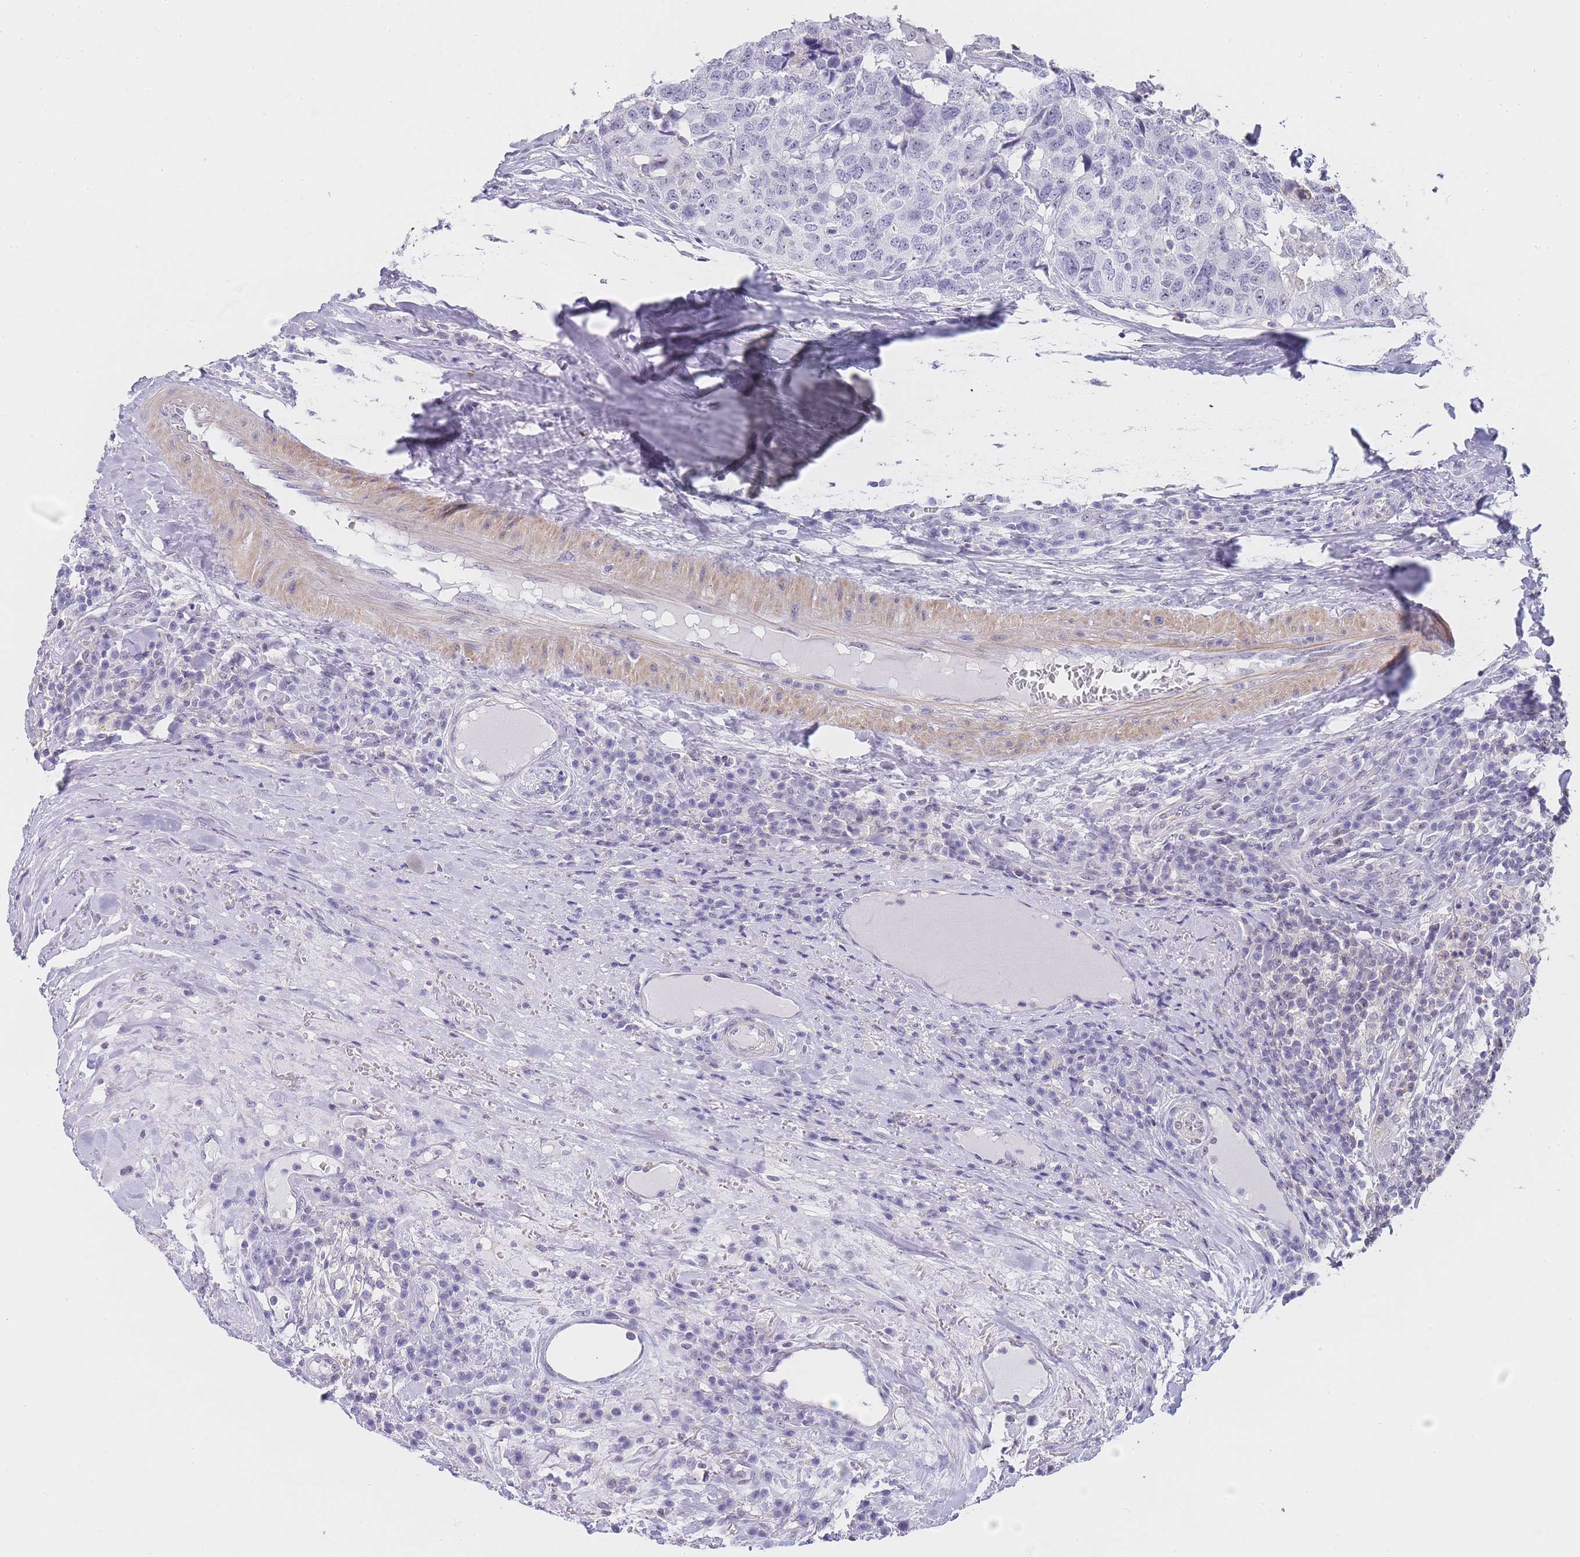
{"staining": {"intensity": "moderate", "quantity": "25%-75%", "location": "nuclear"}, "tissue": "head and neck cancer", "cell_type": "Tumor cells", "image_type": "cancer", "snomed": [{"axis": "morphology", "description": "Squamous cell carcinoma, NOS"}, {"axis": "topography", "description": "Head-Neck"}], "caption": "Approximately 25%-75% of tumor cells in human head and neck cancer (squamous cell carcinoma) exhibit moderate nuclear protein positivity as visualized by brown immunohistochemical staining.", "gene": "NOP14", "patient": {"sex": "male", "age": 66}}